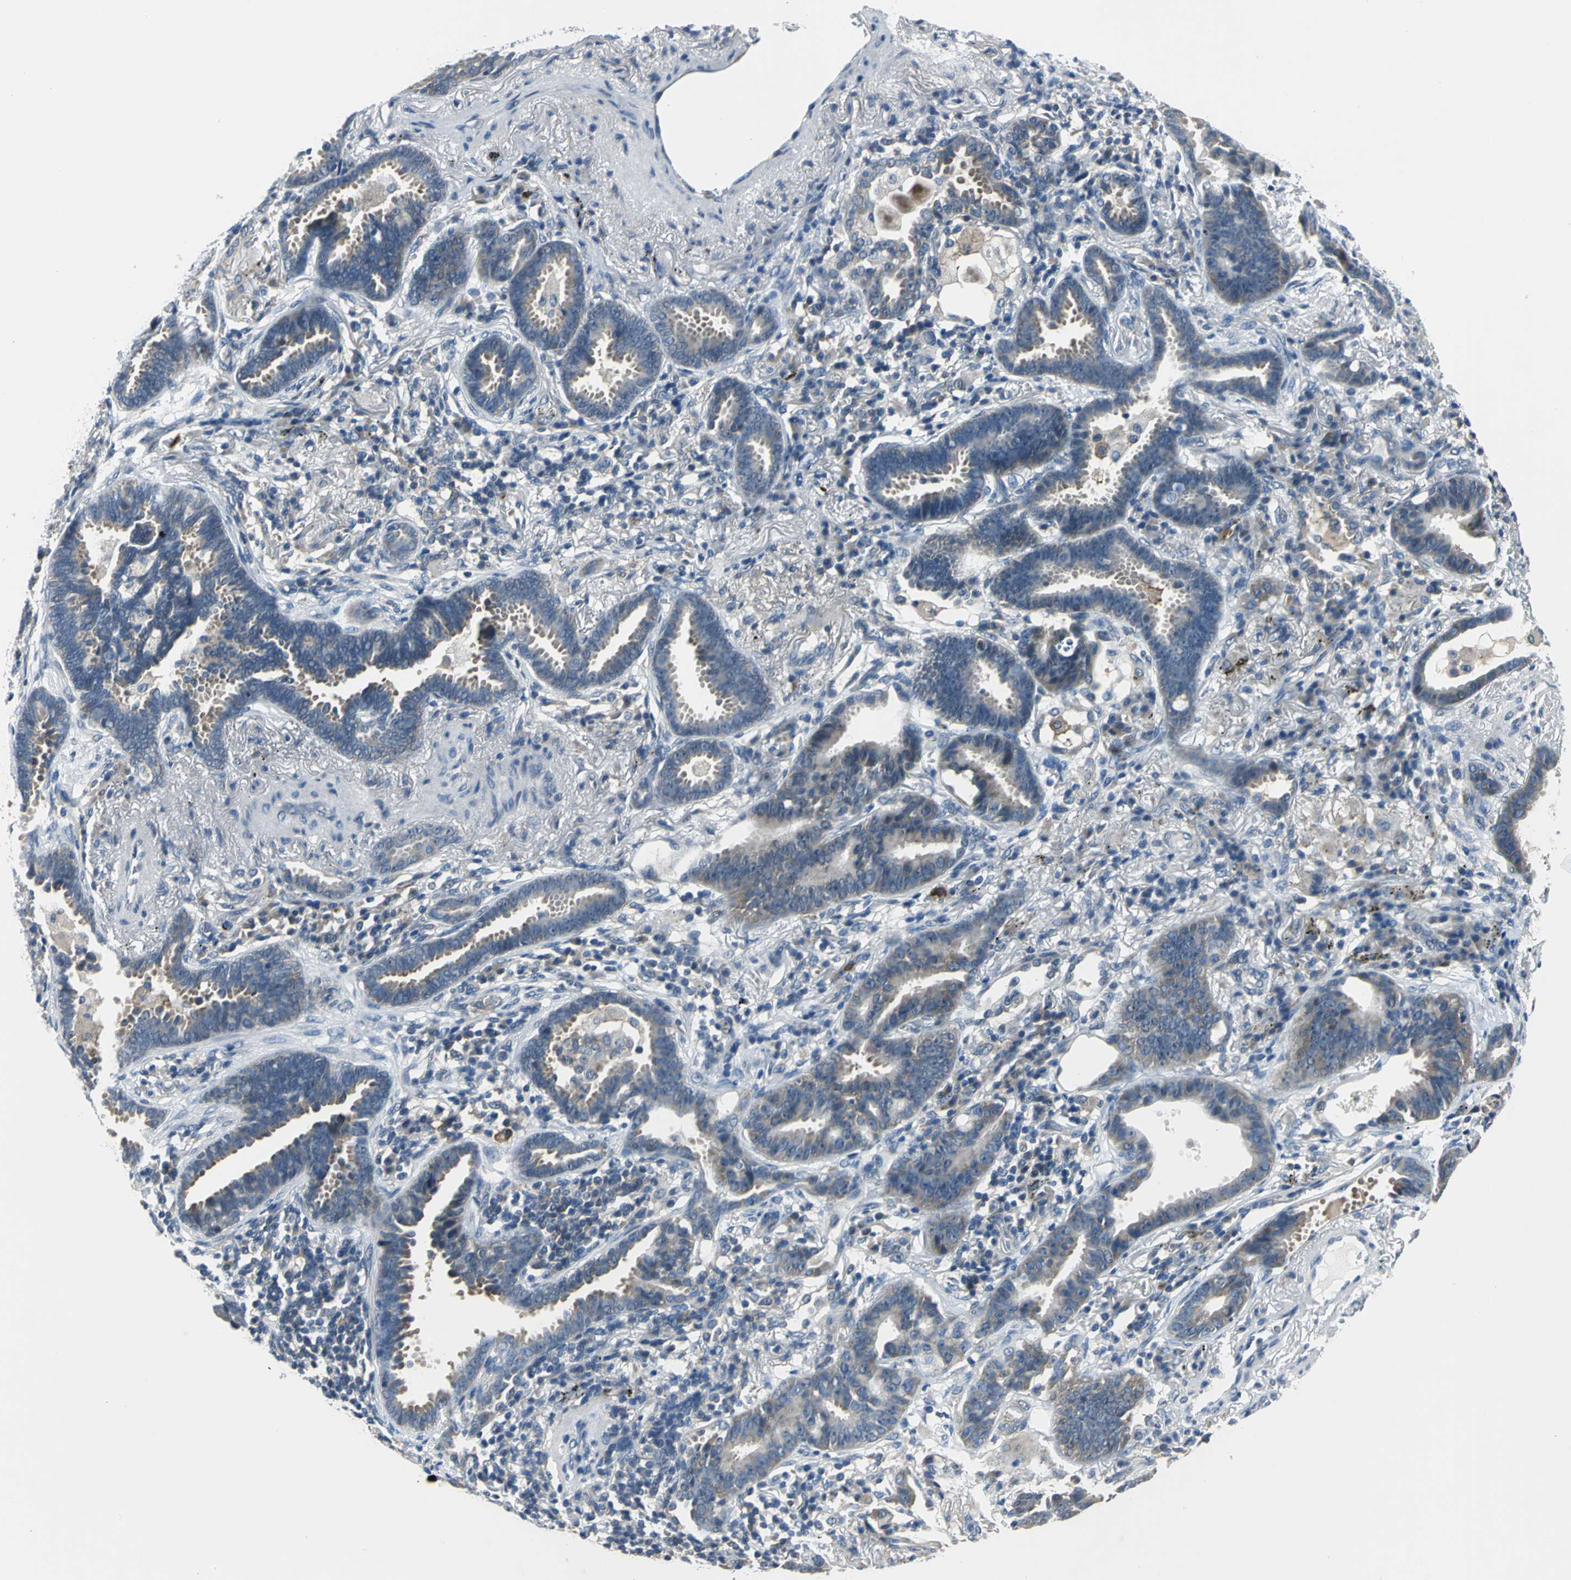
{"staining": {"intensity": "weak", "quantity": ">75%", "location": "cytoplasmic/membranous"}, "tissue": "lung cancer", "cell_type": "Tumor cells", "image_type": "cancer", "snomed": [{"axis": "morphology", "description": "Adenocarcinoma, NOS"}, {"axis": "topography", "description": "Lung"}], "caption": "A high-resolution image shows immunohistochemistry staining of lung cancer (adenocarcinoma), which reveals weak cytoplasmic/membranous staining in approximately >75% of tumor cells. The protein of interest is shown in brown color, while the nuclei are stained blue.", "gene": "ZNF415", "patient": {"sex": "female", "age": 64}}